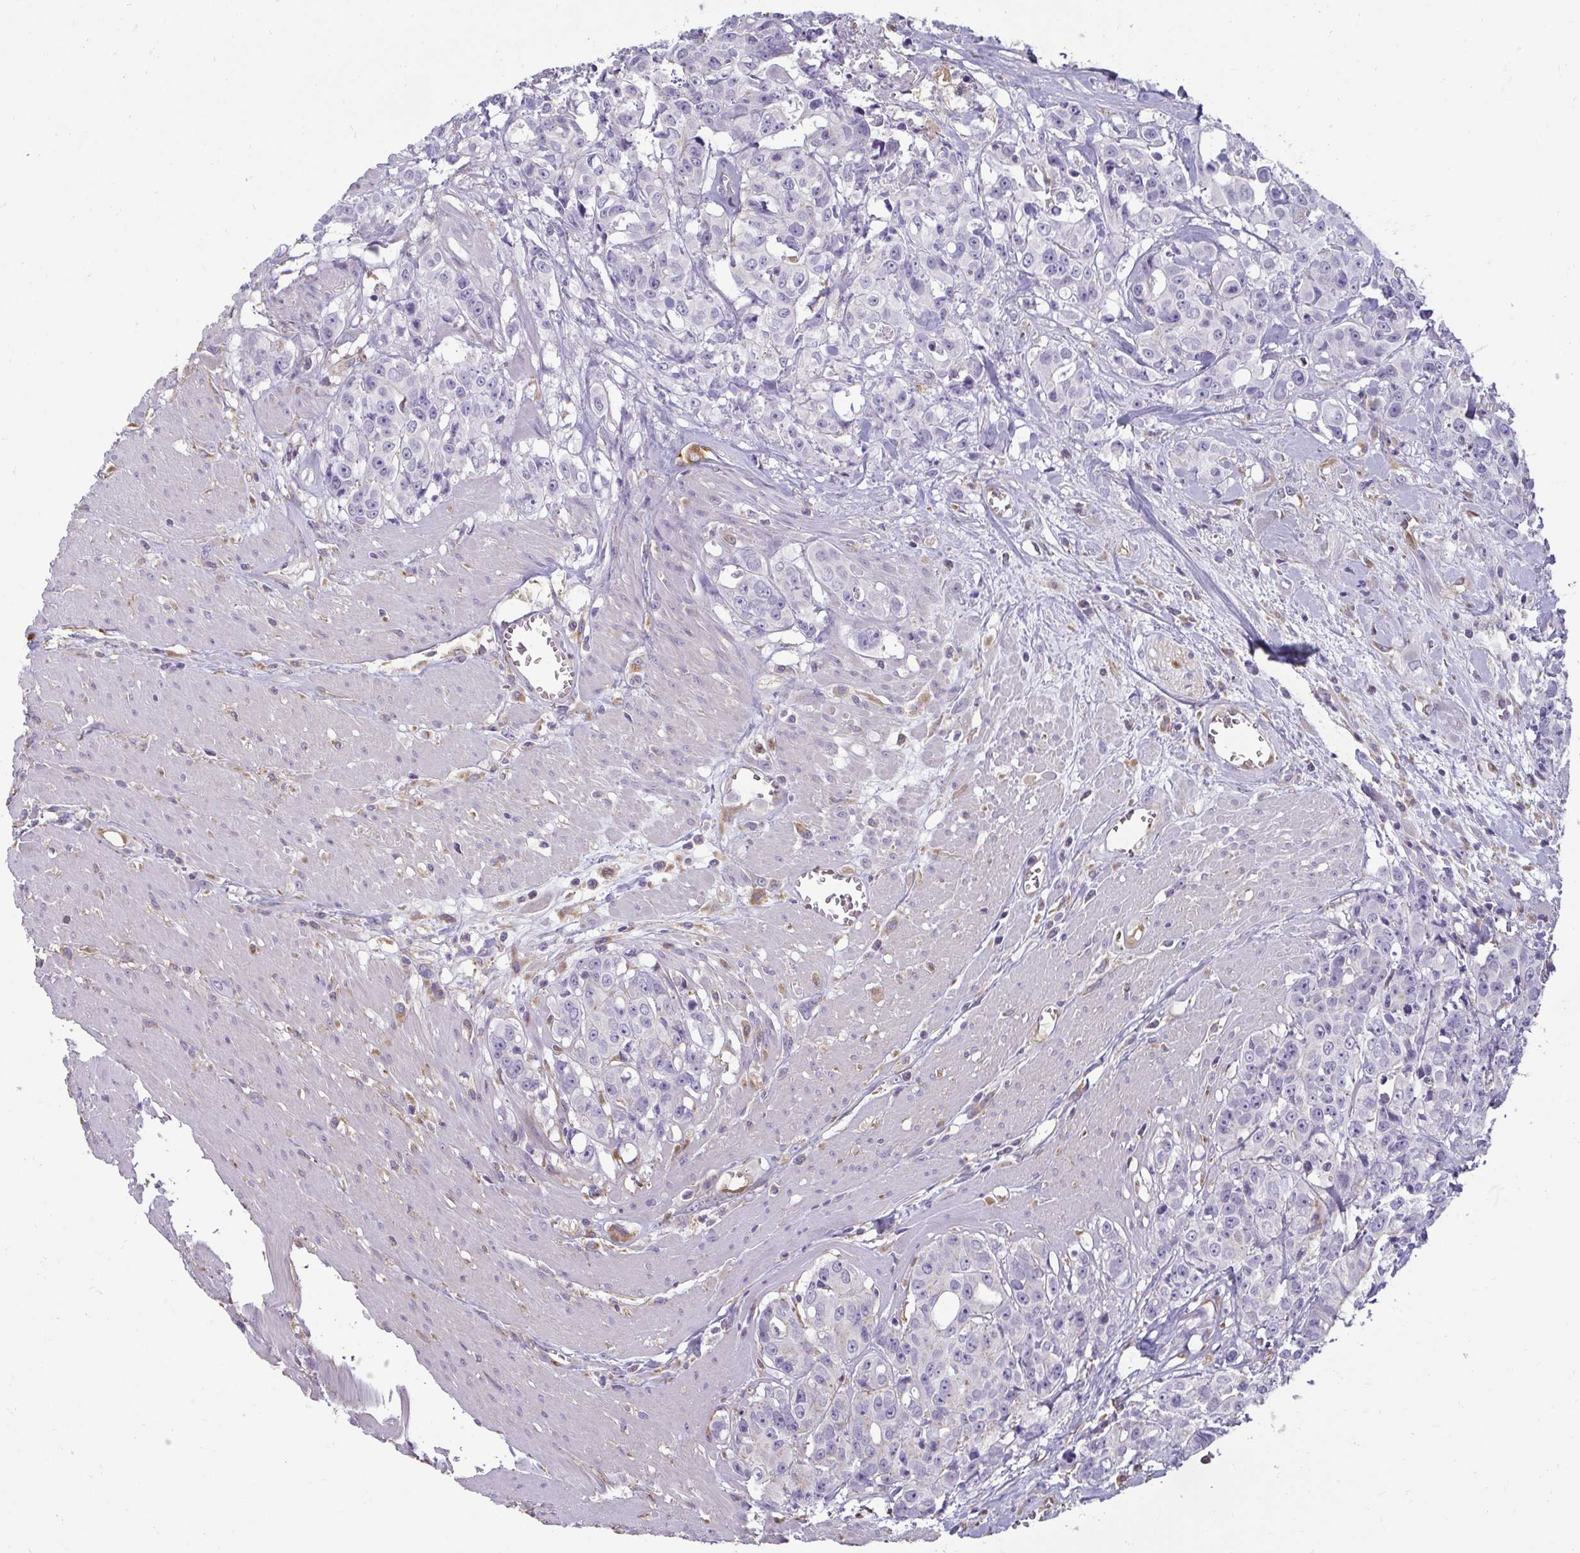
{"staining": {"intensity": "negative", "quantity": "none", "location": "none"}, "tissue": "colorectal cancer", "cell_type": "Tumor cells", "image_type": "cancer", "snomed": [{"axis": "morphology", "description": "Adenocarcinoma, NOS"}, {"axis": "topography", "description": "Rectum"}], "caption": "There is no significant staining in tumor cells of colorectal adenocarcinoma.", "gene": "PDE2A", "patient": {"sex": "female", "age": 62}}